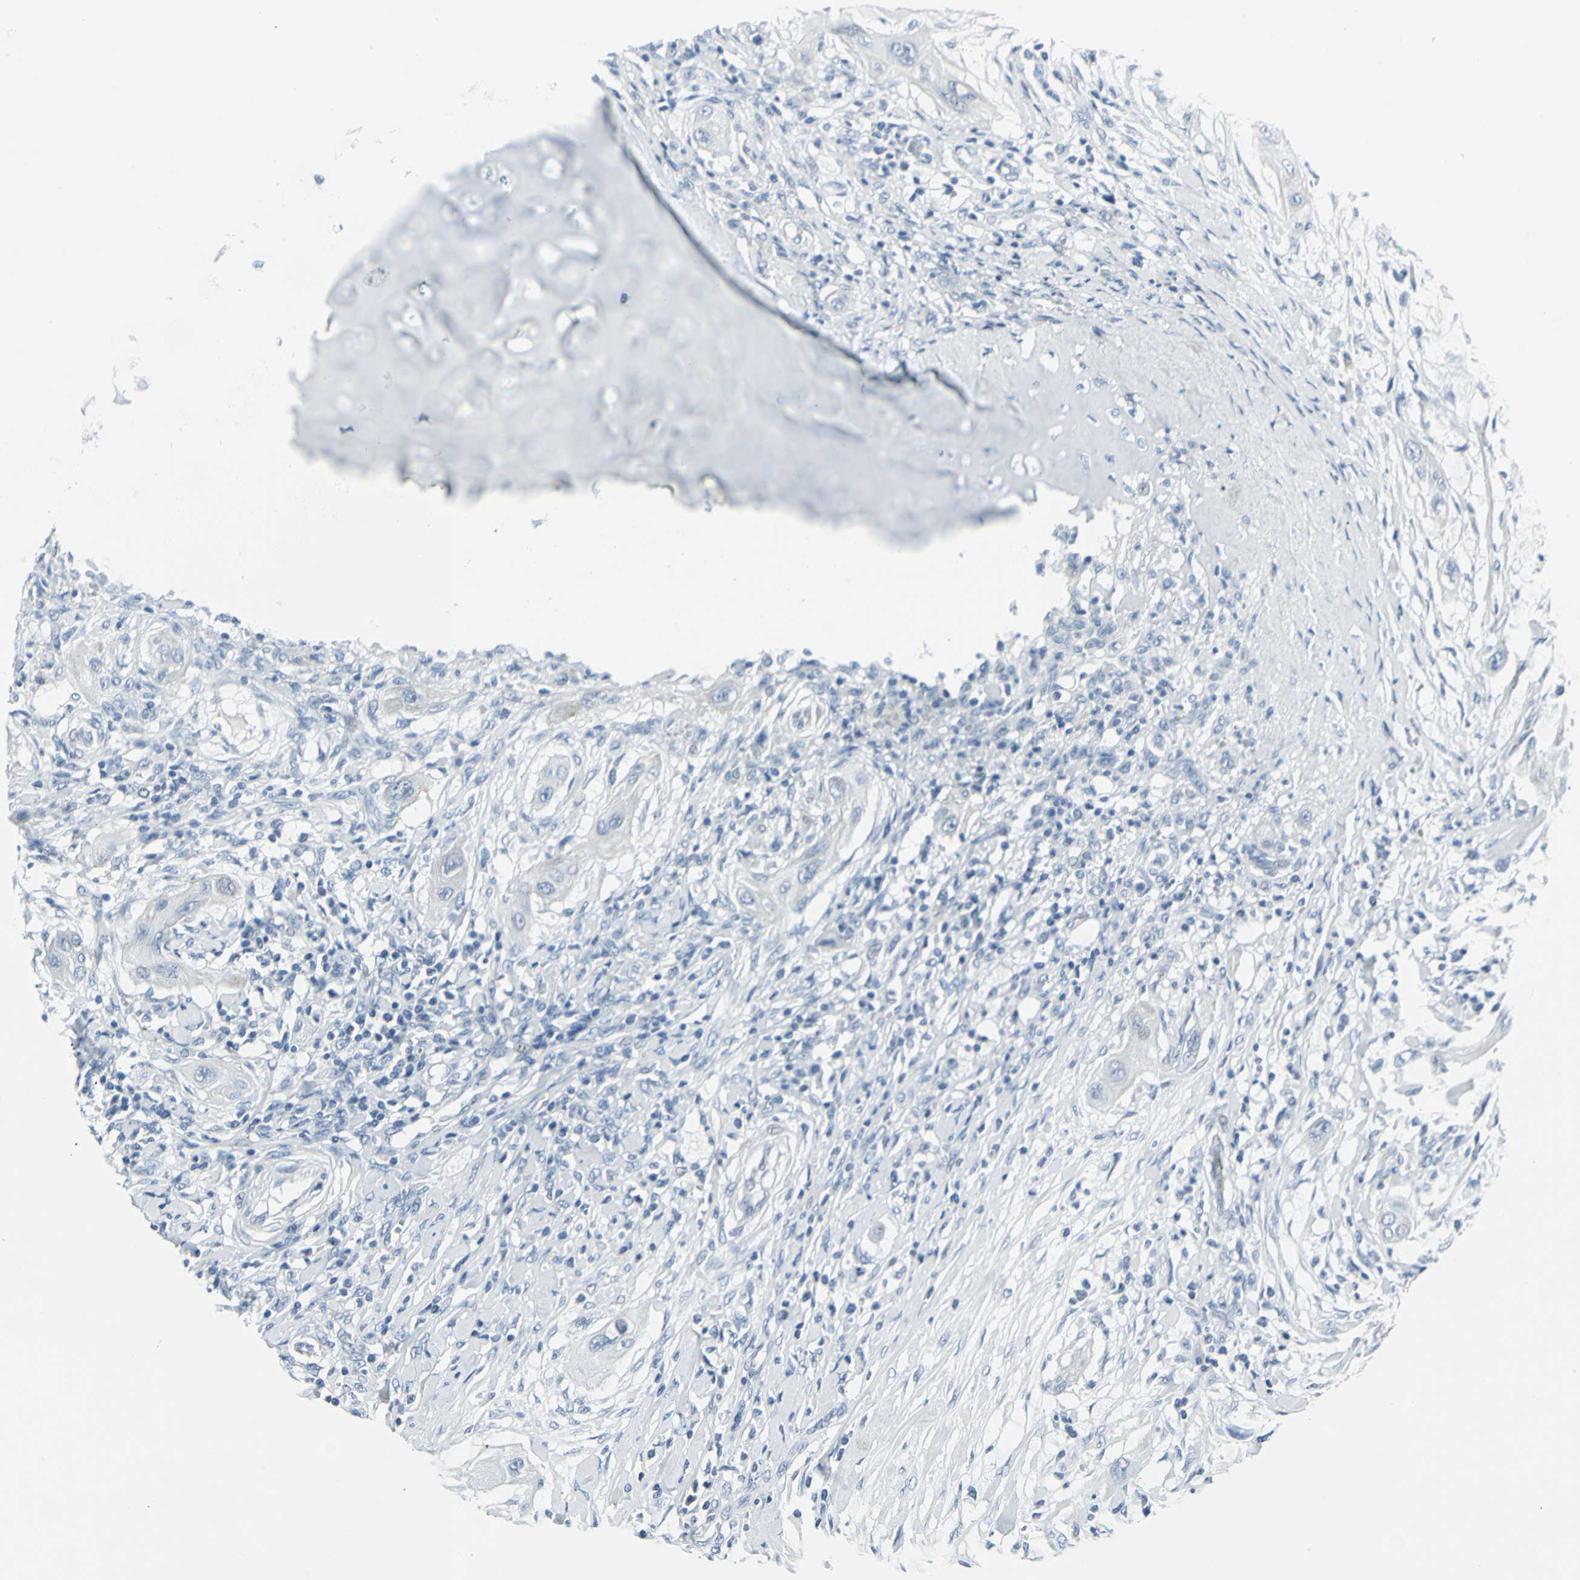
{"staining": {"intensity": "negative", "quantity": "none", "location": "none"}, "tissue": "lung cancer", "cell_type": "Tumor cells", "image_type": "cancer", "snomed": [{"axis": "morphology", "description": "Squamous cell carcinoma, NOS"}, {"axis": "topography", "description": "Lung"}], "caption": "Tumor cells are negative for brown protein staining in lung squamous cell carcinoma.", "gene": "DNAI2", "patient": {"sex": "female", "age": 47}}